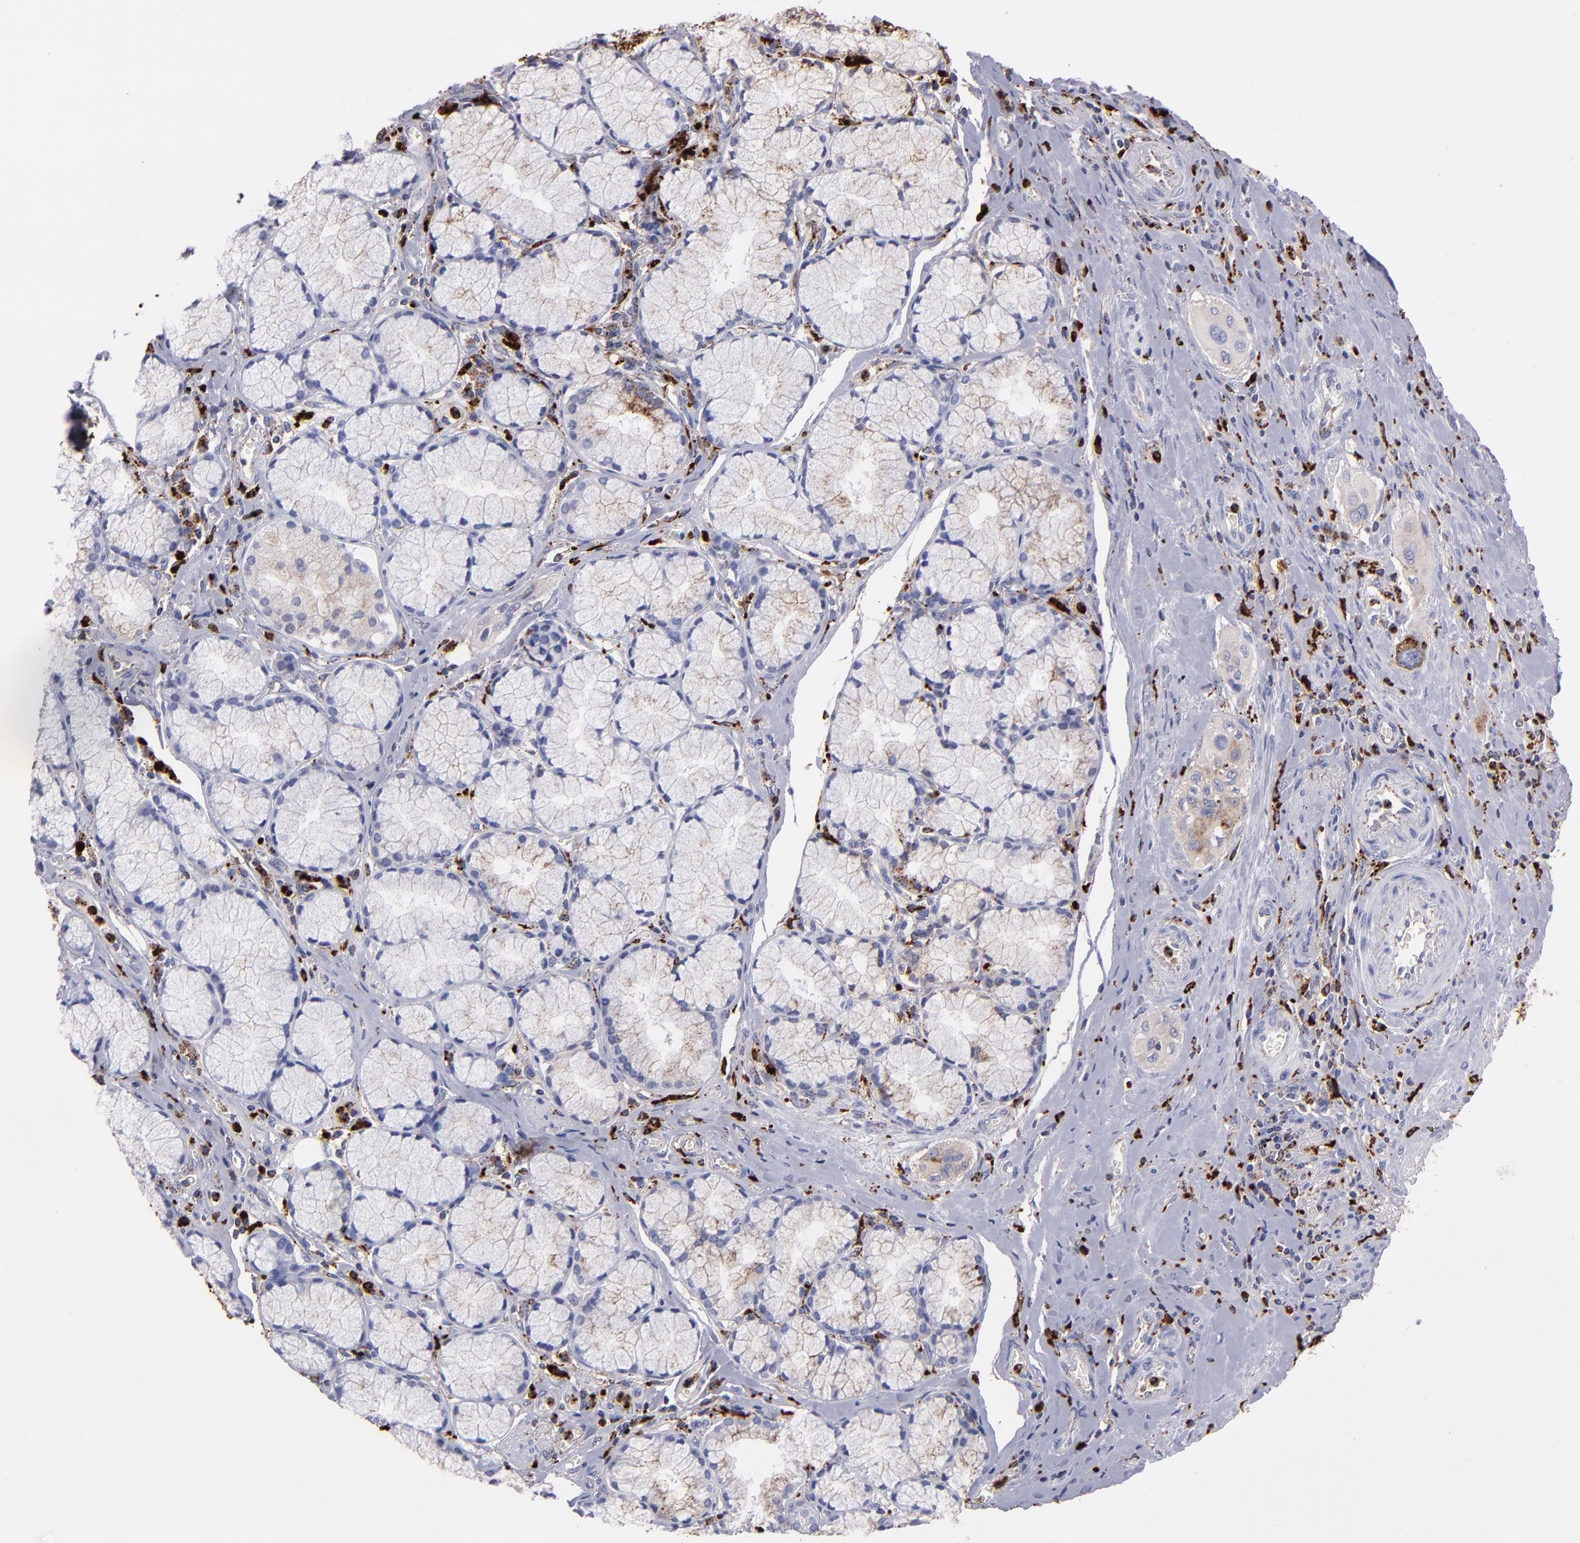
{"staining": {"intensity": "moderate", "quantity": ">75%", "location": "cytoplasmic/membranous"}, "tissue": "pancreatic cancer", "cell_type": "Tumor cells", "image_type": "cancer", "snomed": [{"axis": "morphology", "description": "Adenocarcinoma, NOS"}, {"axis": "topography", "description": "Pancreas"}], "caption": "Immunohistochemistry (IHC) of pancreatic cancer displays medium levels of moderate cytoplasmic/membranous positivity in about >75% of tumor cells.", "gene": "CTSS", "patient": {"sex": "male", "age": 77}}